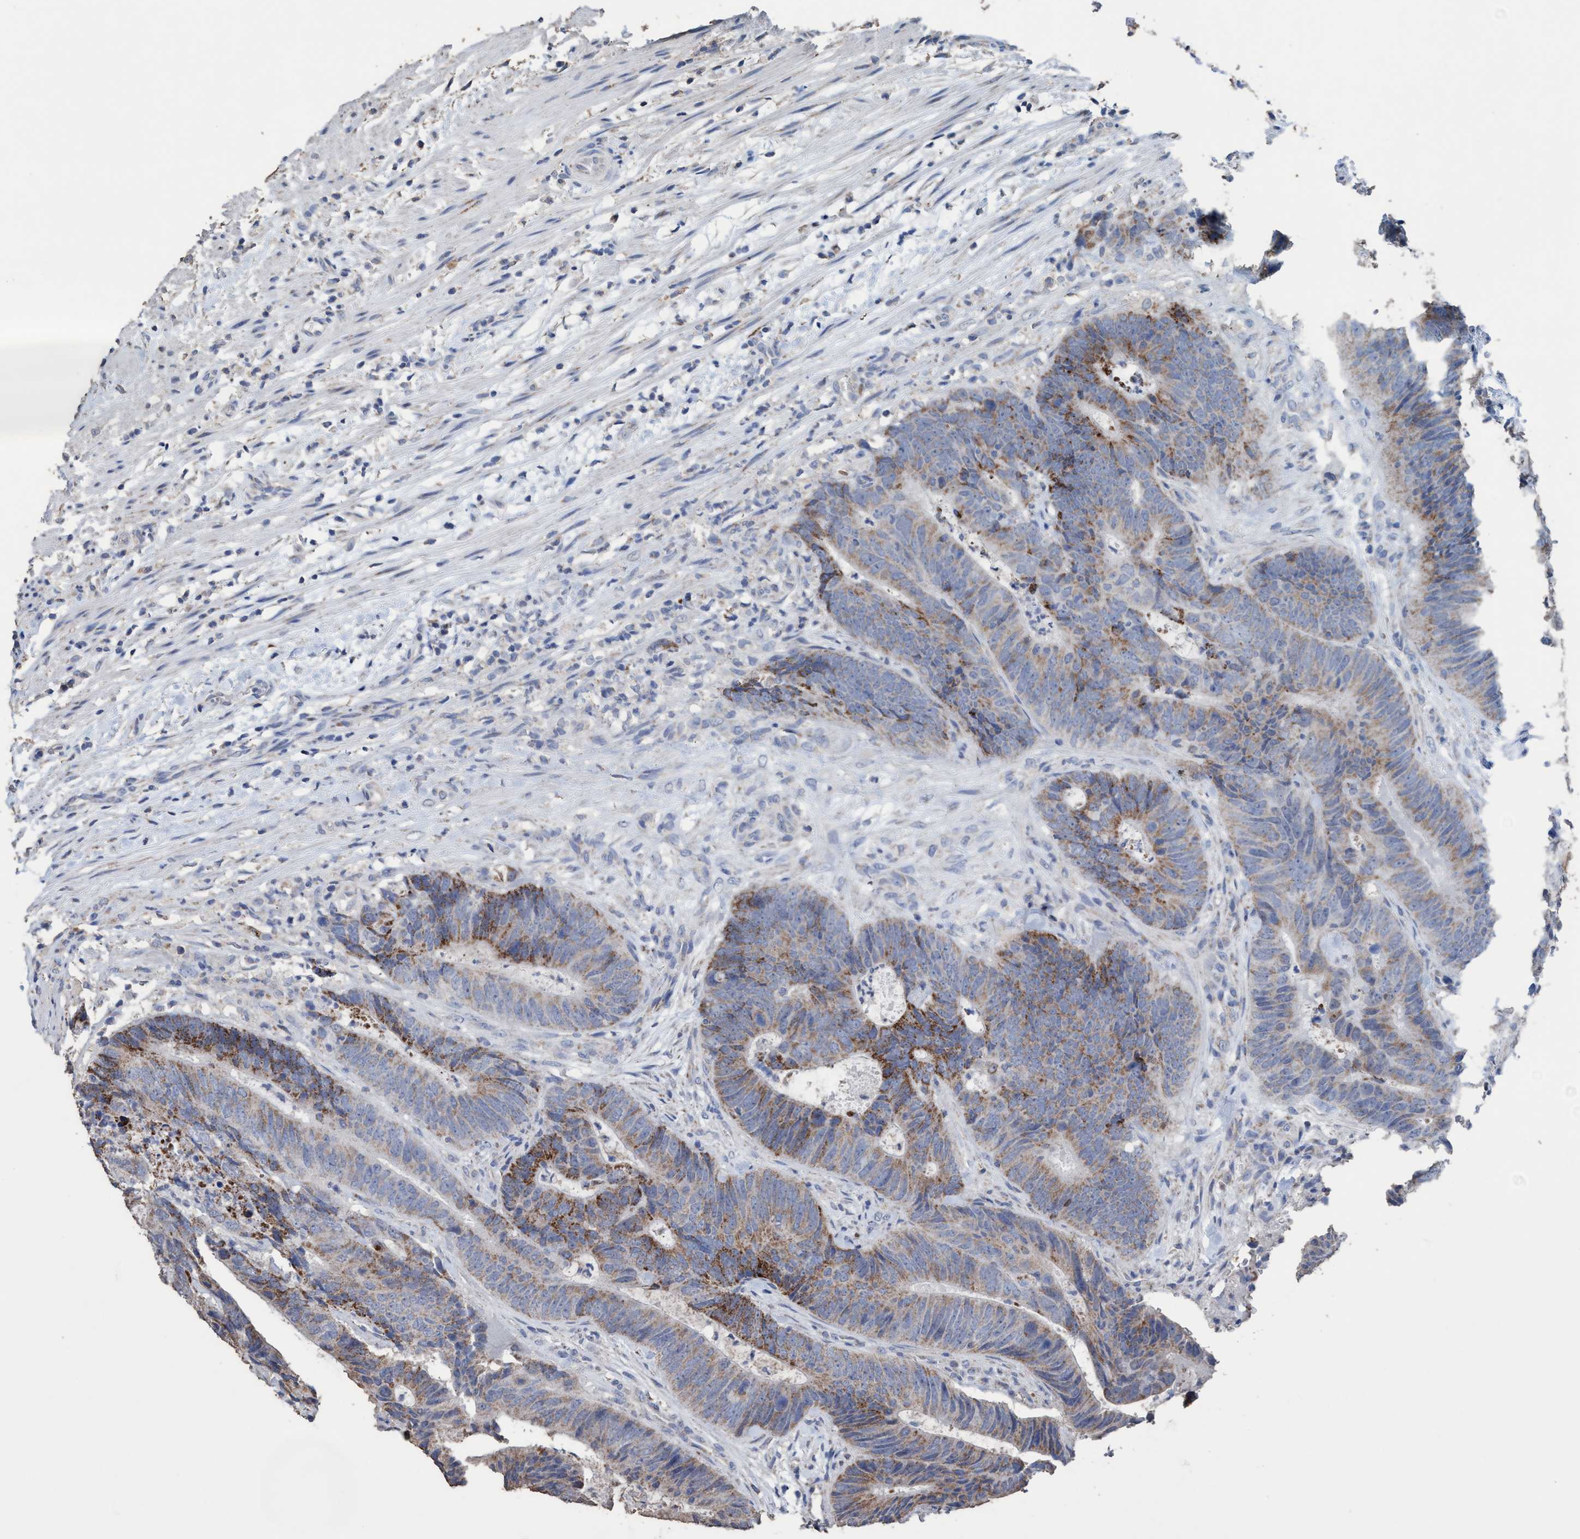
{"staining": {"intensity": "moderate", "quantity": "25%-75%", "location": "cytoplasmic/membranous"}, "tissue": "colorectal cancer", "cell_type": "Tumor cells", "image_type": "cancer", "snomed": [{"axis": "morphology", "description": "Adenocarcinoma, NOS"}, {"axis": "topography", "description": "Colon"}], "caption": "Protein expression analysis of human colorectal cancer (adenocarcinoma) reveals moderate cytoplasmic/membranous expression in about 25%-75% of tumor cells.", "gene": "RSAD1", "patient": {"sex": "male", "age": 56}}